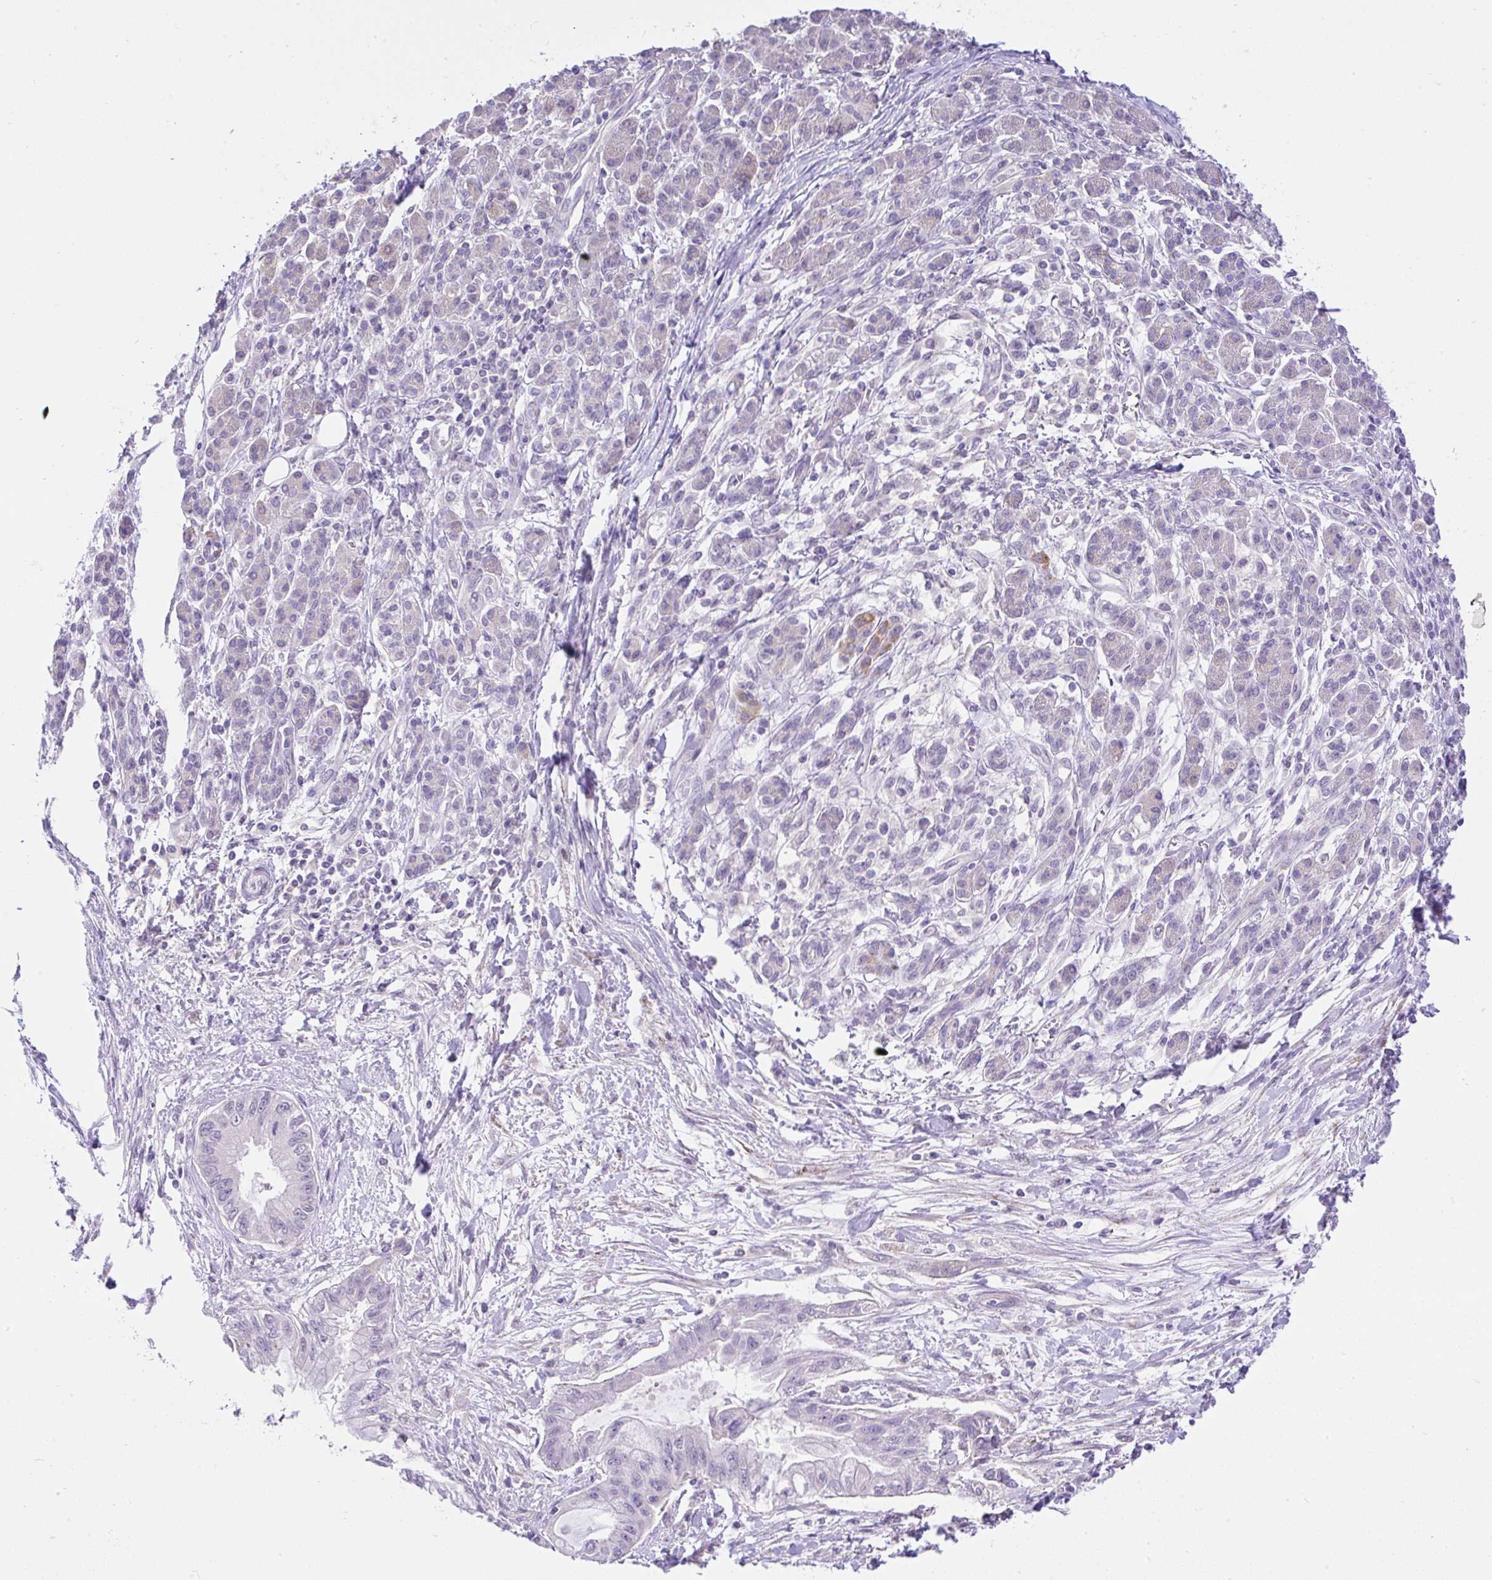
{"staining": {"intensity": "negative", "quantity": "none", "location": "none"}, "tissue": "pancreatic cancer", "cell_type": "Tumor cells", "image_type": "cancer", "snomed": [{"axis": "morphology", "description": "Adenocarcinoma, NOS"}, {"axis": "topography", "description": "Pancreas"}], "caption": "High magnification brightfield microscopy of pancreatic cancer (adenocarcinoma) stained with DAB (brown) and counterstained with hematoxylin (blue): tumor cells show no significant staining.", "gene": "CTU1", "patient": {"sex": "male", "age": 48}}